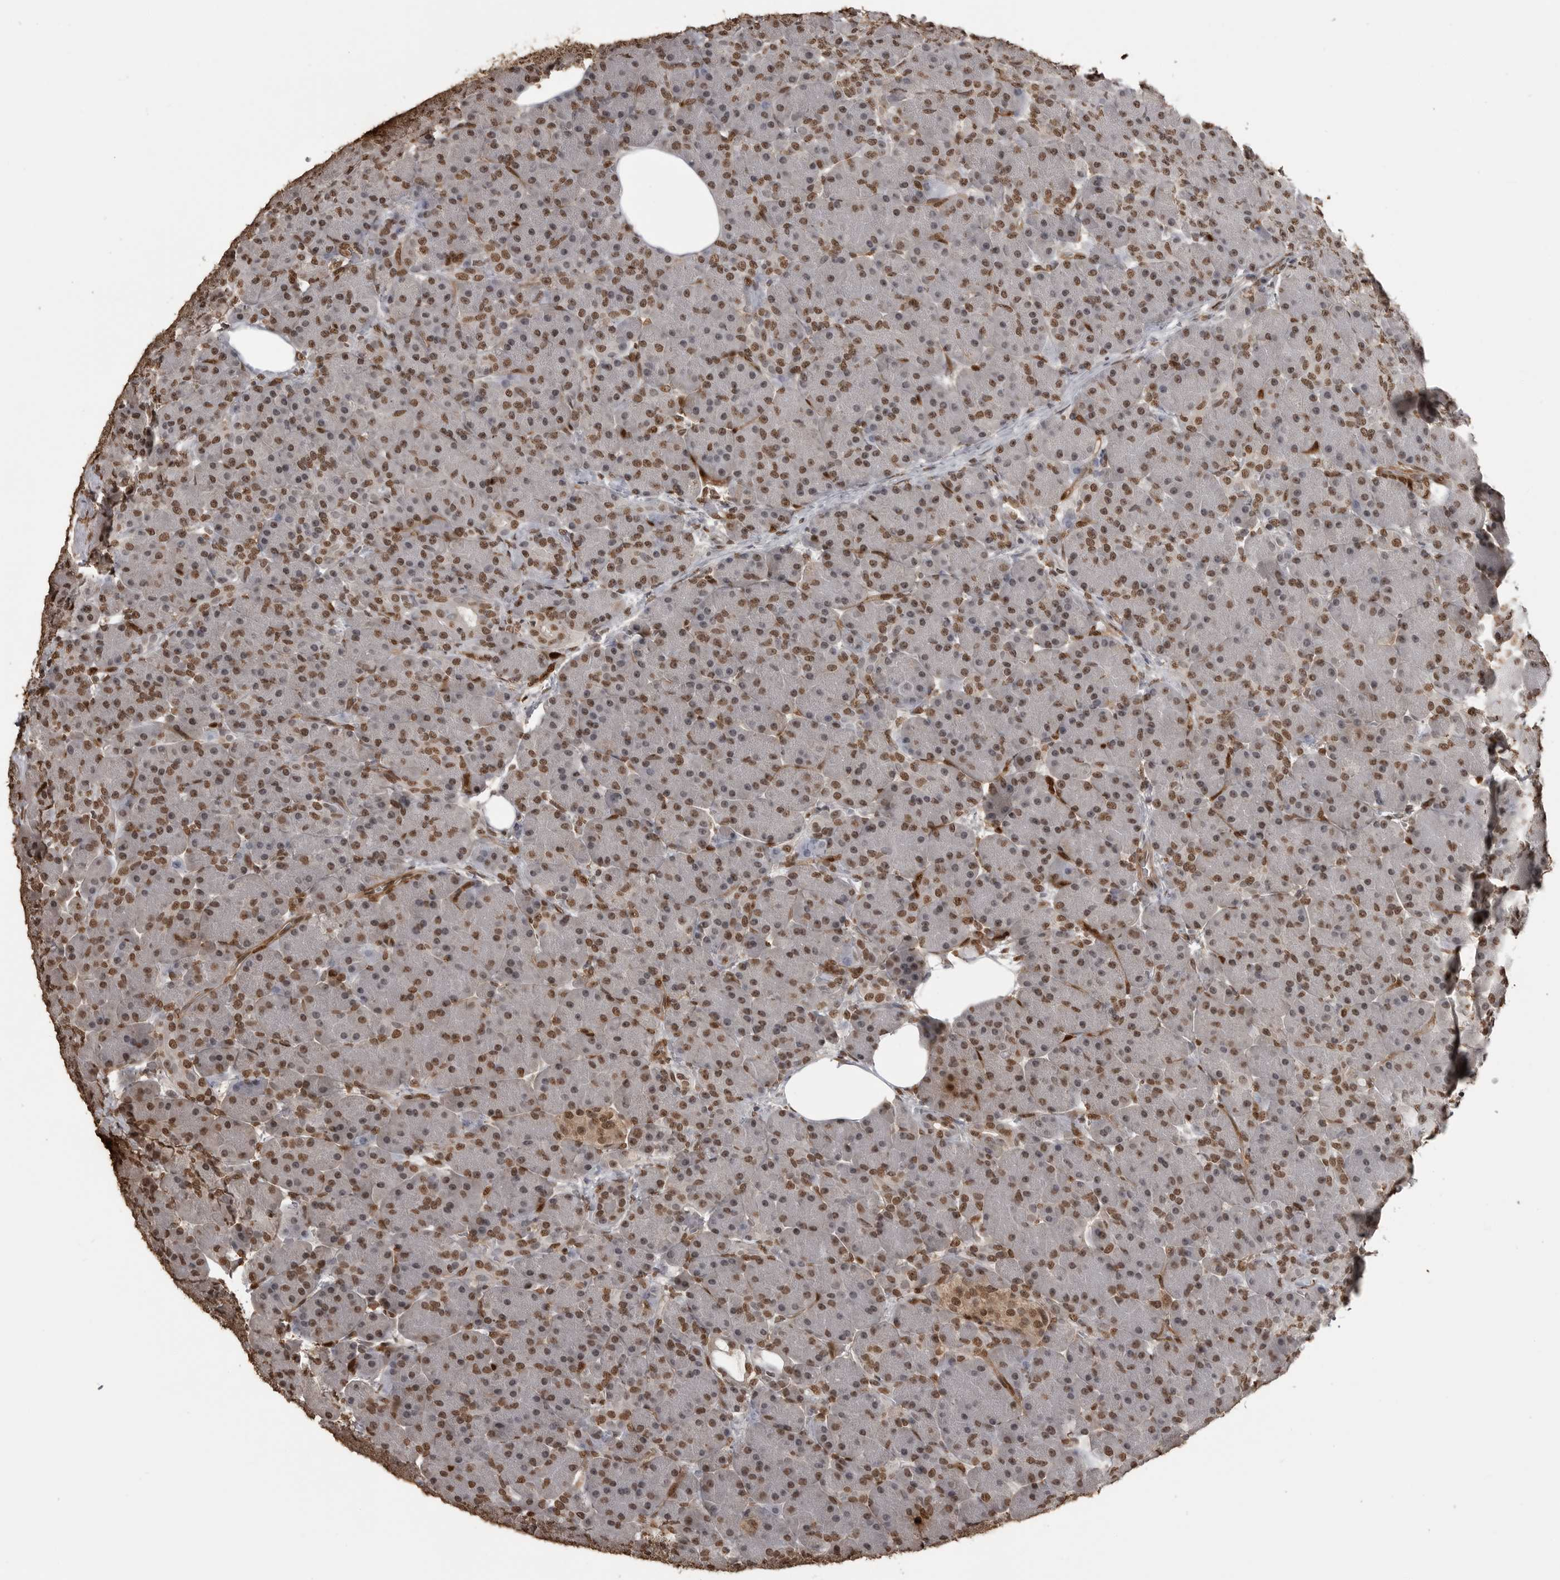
{"staining": {"intensity": "moderate", "quantity": ">75%", "location": "nuclear"}, "tissue": "pancreas", "cell_type": "Exocrine glandular cells", "image_type": "normal", "snomed": [{"axis": "morphology", "description": "Normal tissue, NOS"}, {"axis": "topography", "description": "Pancreas"}], "caption": "Protein expression analysis of unremarkable pancreas exhibits moderate nuclear staining in approximately >75% of exocrine glandular cells. Nuclei are stained in blue.", "gene": "SMAD2", "patient": {"sex": "male", "age": 63}}